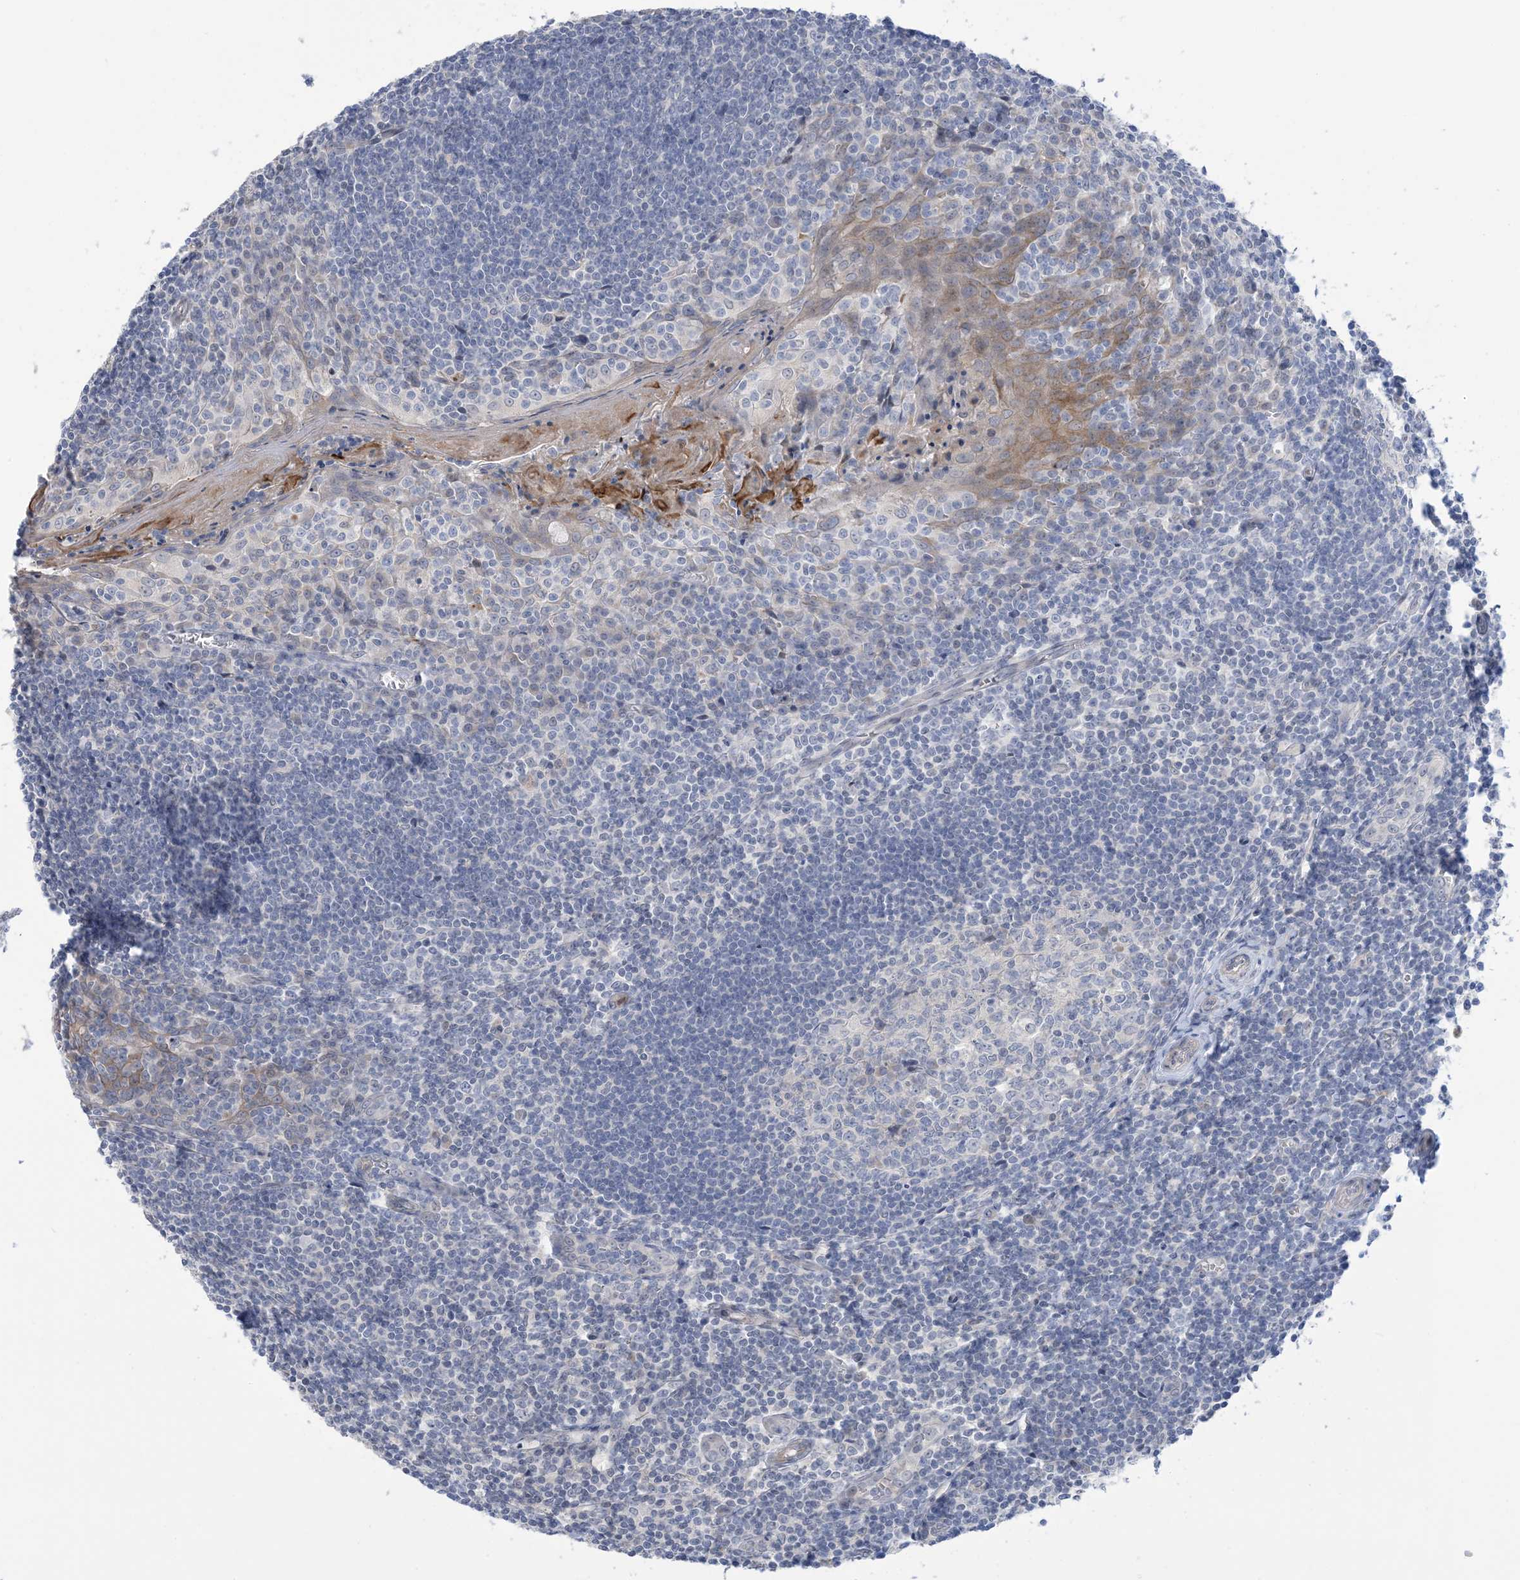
{"staining": {"intensity": "negative", "quantity": "none", "location": "none"}, "tissue": "tonsil", "cell_type": "Germinal center cells", "image_type": "normal", "snomed": [{"axis": "morphology", "description": "Normal tissue, NOS"}, {"axis": "topography", "description": "Tonsil"}], "caption": "The immunohistochemistry (IHC) photomicrograph has no significant staining in germinal center cells of tonsil.", "gene": "TTYH1", "patient": {"sex": "male", "age": 27}}